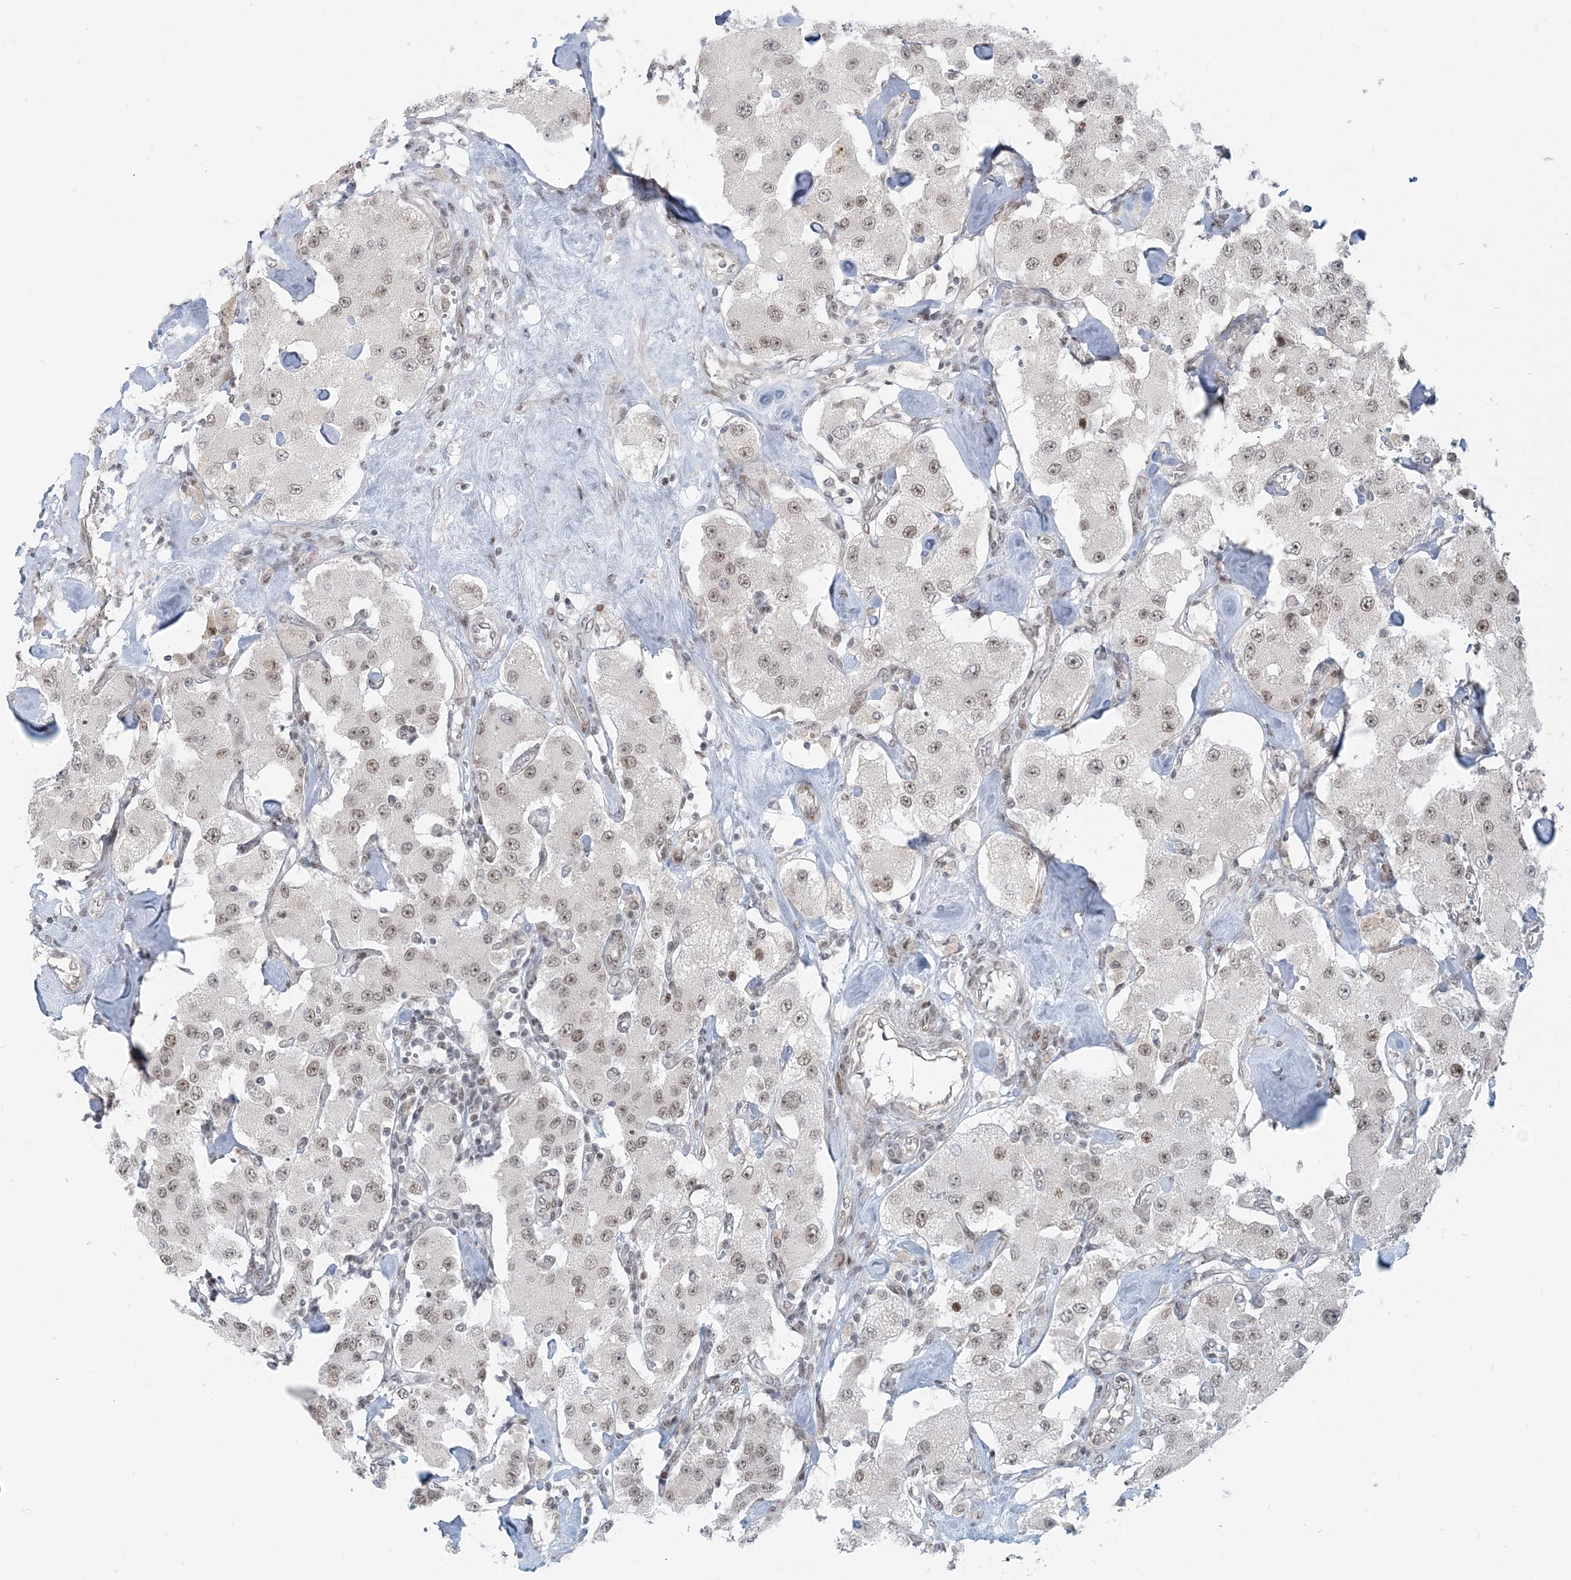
{"staining": {"intensity": "weak", "quantity": ">75%", "location": "nuclear"}, "tissue": "carcinoid", "cell_type": "Tumor cells", "image_type": "cancer", "snomed": [{"axis": "morphology", "description": "Carcinoid, malignant, NOS"}, {"axis": "topography", "description": "Pancreas"}], "caption": "Immunohistochemical staining of carcinoid (malignant) displays weak nuclear protein expression in approximately >75% of tumor cells. (DAB IHC, brown staining for protein, blue staining for nuclei).", "gene": "BAZ1B", "patient": {"sex": "male", "age": 41}}